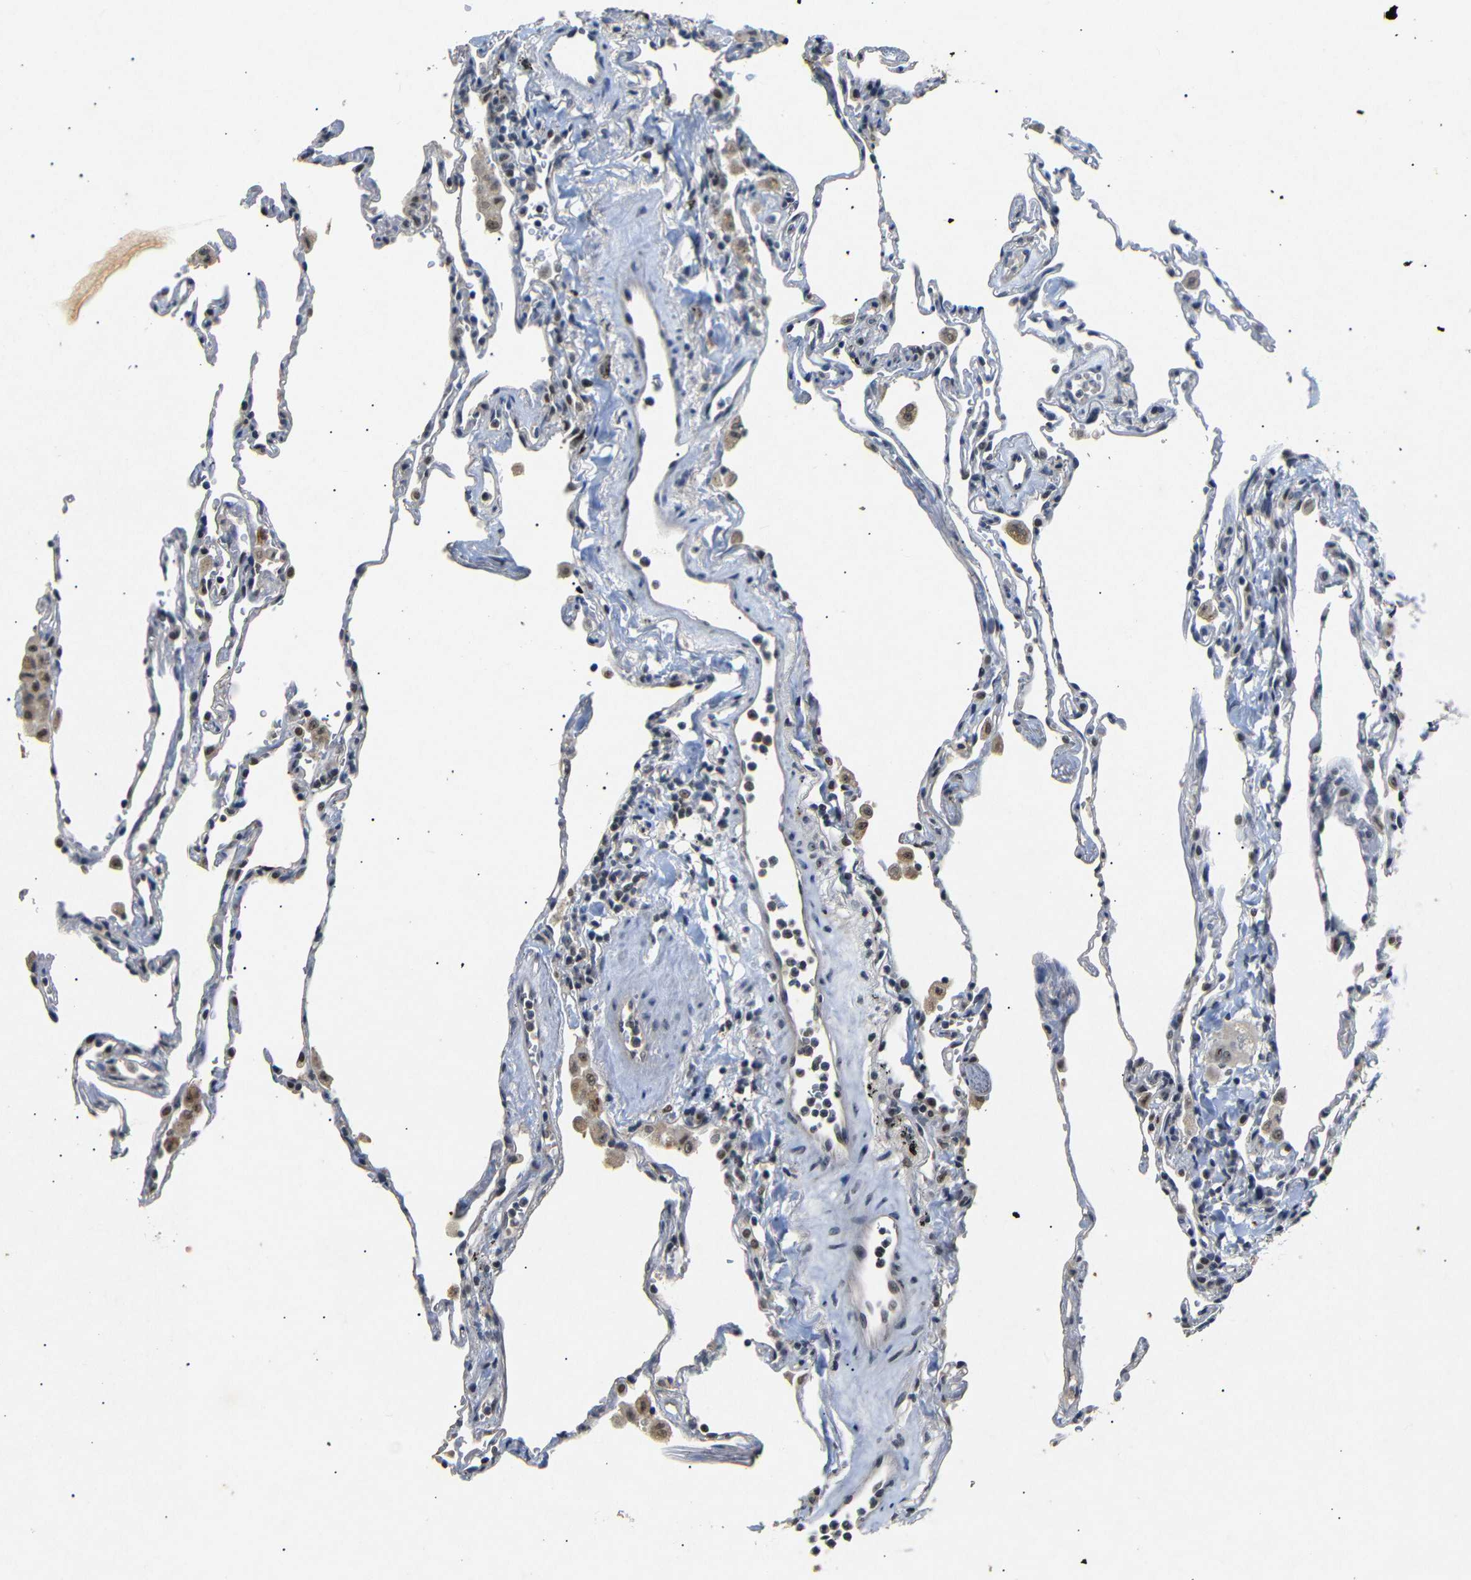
{"staining": {"intensity": "negative", "quantity": "none", "location": "none"}, "tissue": "lung", "cell_type": "Alveolar cells", "image_type": "normal", "snomed": [{"axis": "morphology", "description": "Normal tissue, NOS"}, {"axis": "topography", "description": "Lung"}], "caption": "IHC image of unremarkable lung: lung stained with DAB reveals no significant protein staining in alveolar cells. (DAB (3,3'-diaminobenzidine) immunohistochemistry (IHC), high magnification).", "gene": "PARN", "patient": {"sex": "male", "age": 59}}